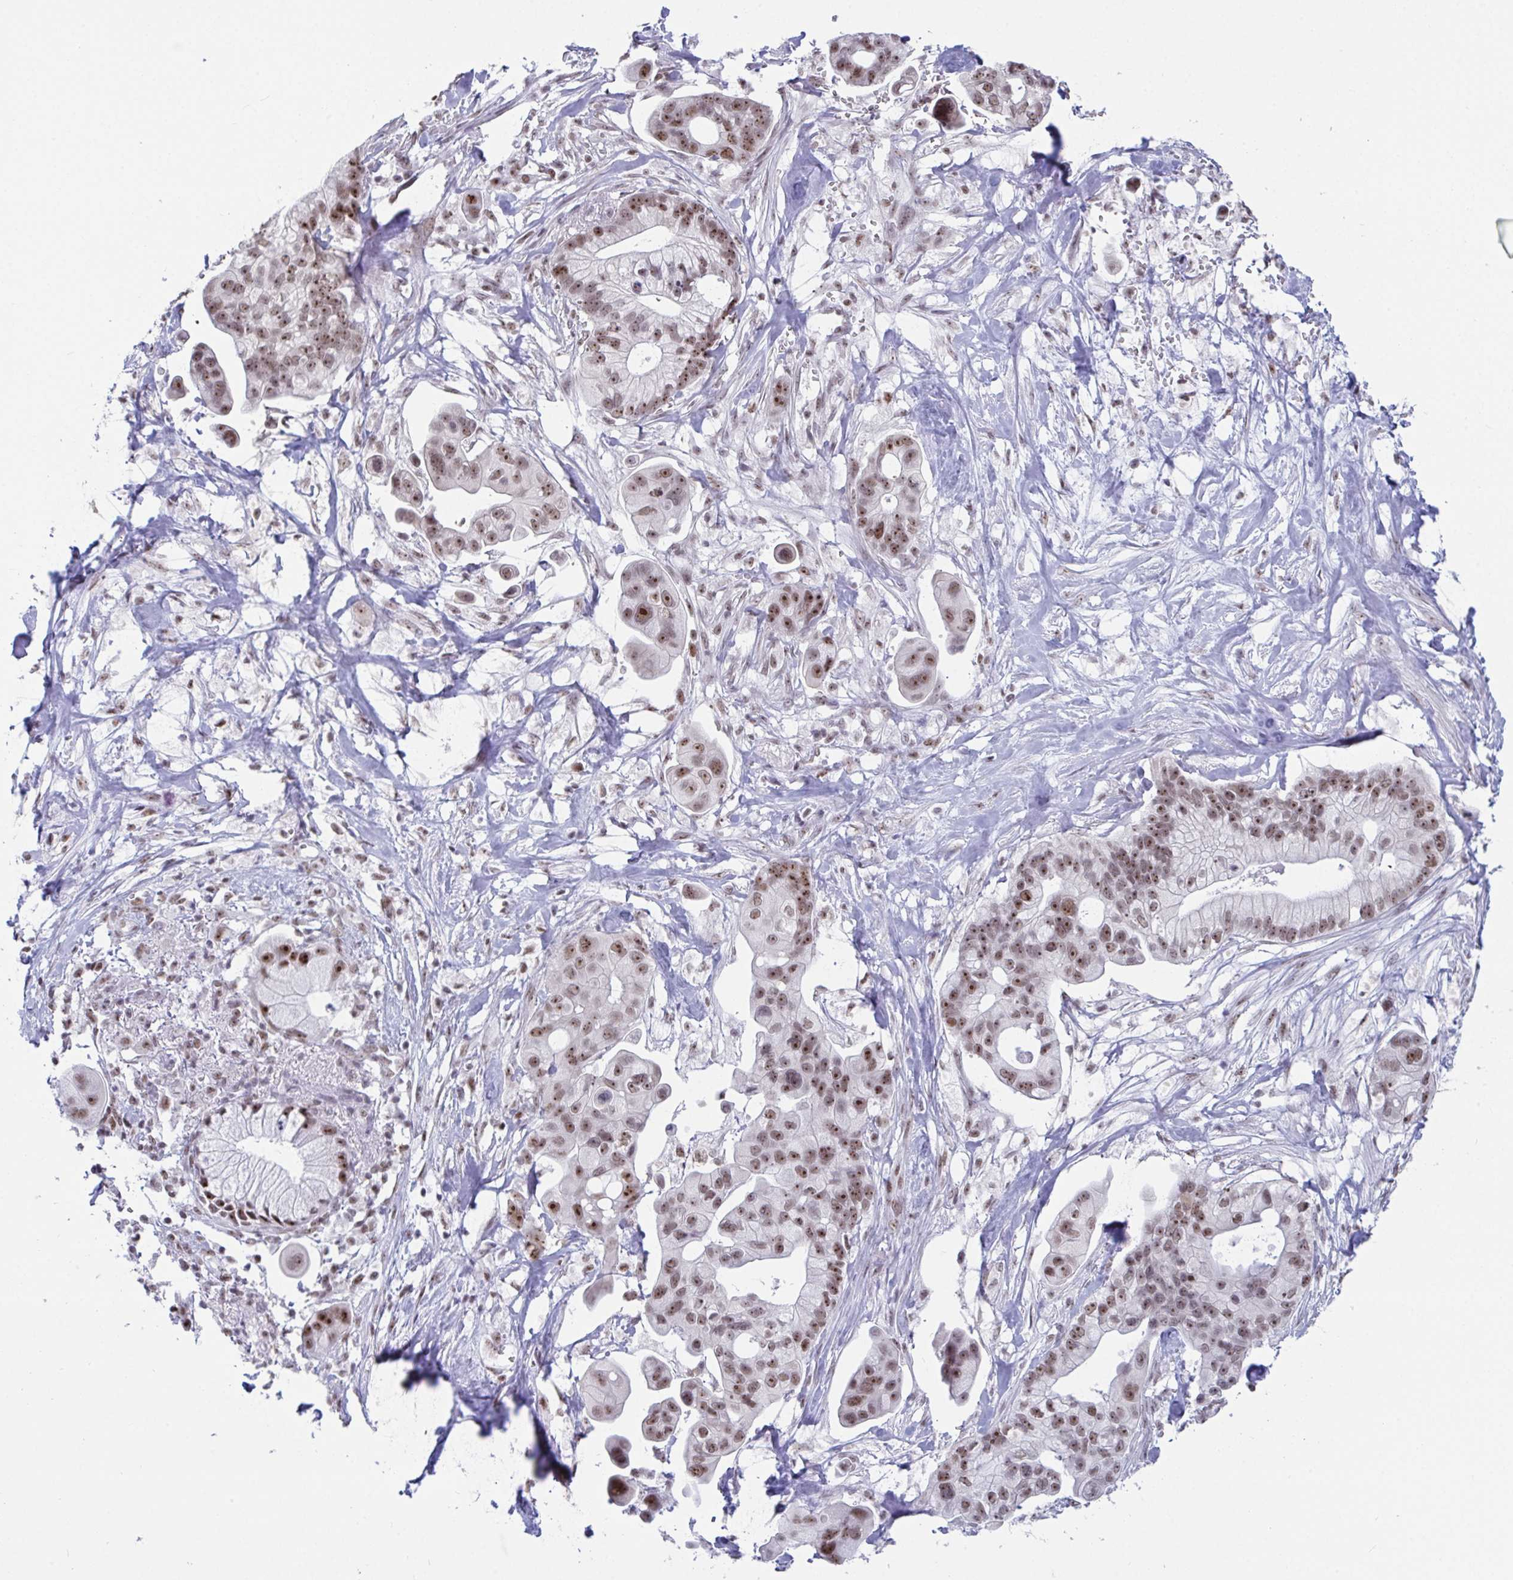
{"staining": {"intensity": "moderate", "quantity": ">75%", "location": "nuclear"}, "tissue": "pancreatic cancer", "cell_type": "Tumor cells", "image_type": "cancer", "snomed": [{"axis": "morphology", "description": "Adenocarcinoma, NOS"}, {"axis": "topography", "description": "Pancreas"}], "caption": "Immunohistochemistry (IHC) (DAB (3,3'-diaminobenzidine)) staining of human adenocarcinoma (pancreatic) displays moderate nuclear protein positivity in about >75% of tumor cells. (Stains: DAB (3,3'-diaminobenzidine) in brown, nuclei in blue, Microscopy: brightfield microscopy at high magnification).", "gene": "SUPT16H", "patient": {"sex": "male", "age": 68}}